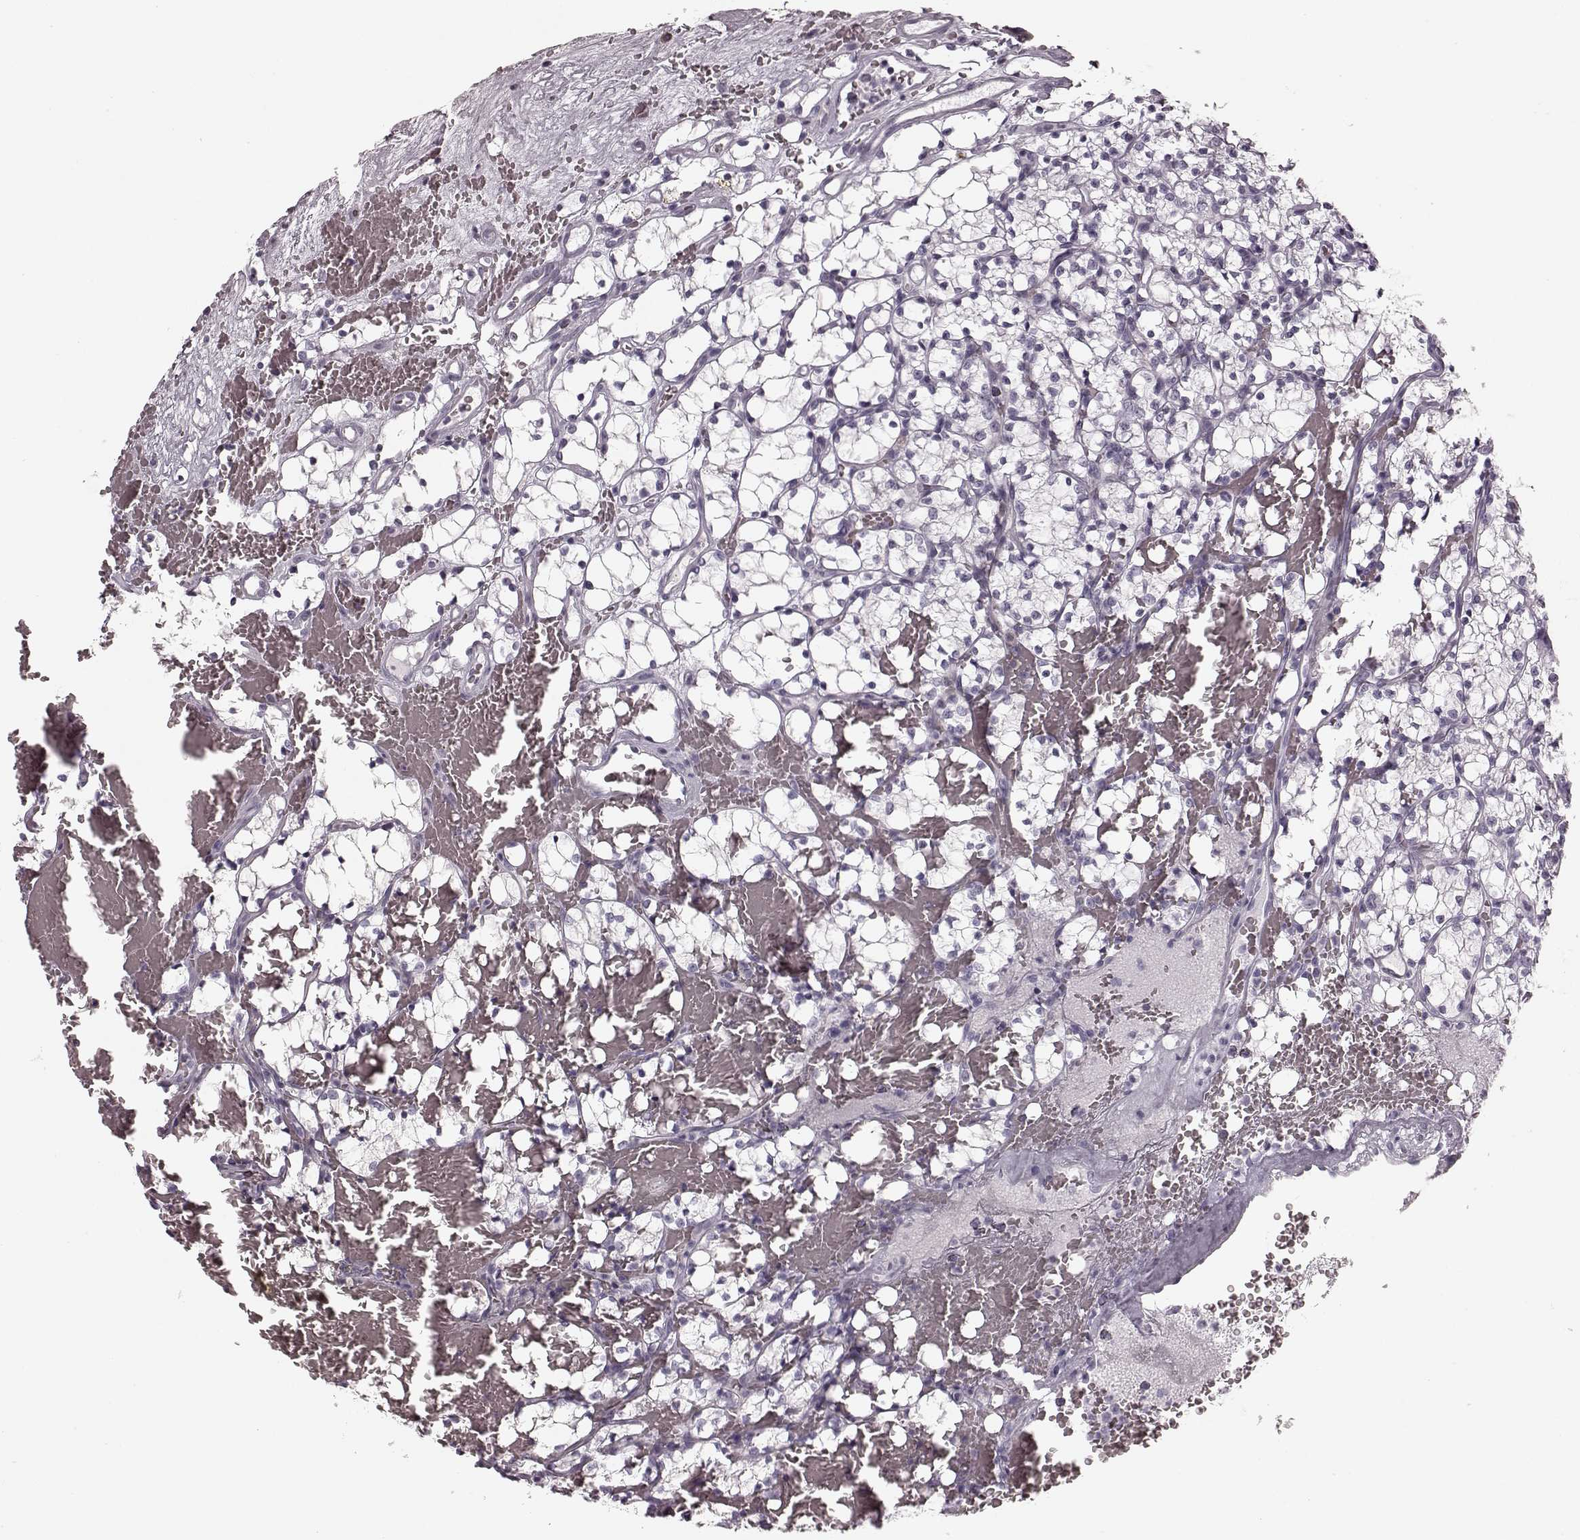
{"staining": {"intensity": "negative", "quantity": "none", "location": "none"}, "tissue": "renal cancer", "cell_type": "Tumor cells", "image_type": "cancer", "snomed": [{"axis": "morphology", "description": "Adenocarcinoma, NOS"}, {"axis": "topography", "description": "Kidney"}], "caption": "Tumor cells are negative for brown protein staining in renal adenocarcinoma. (Stains: DAB IHC with hematoxylin counter stain, Microscopy: brightfield microscopy at high magnification).", "gene": "TRPM1", "patient": {"sex": "female", "age": 69}}